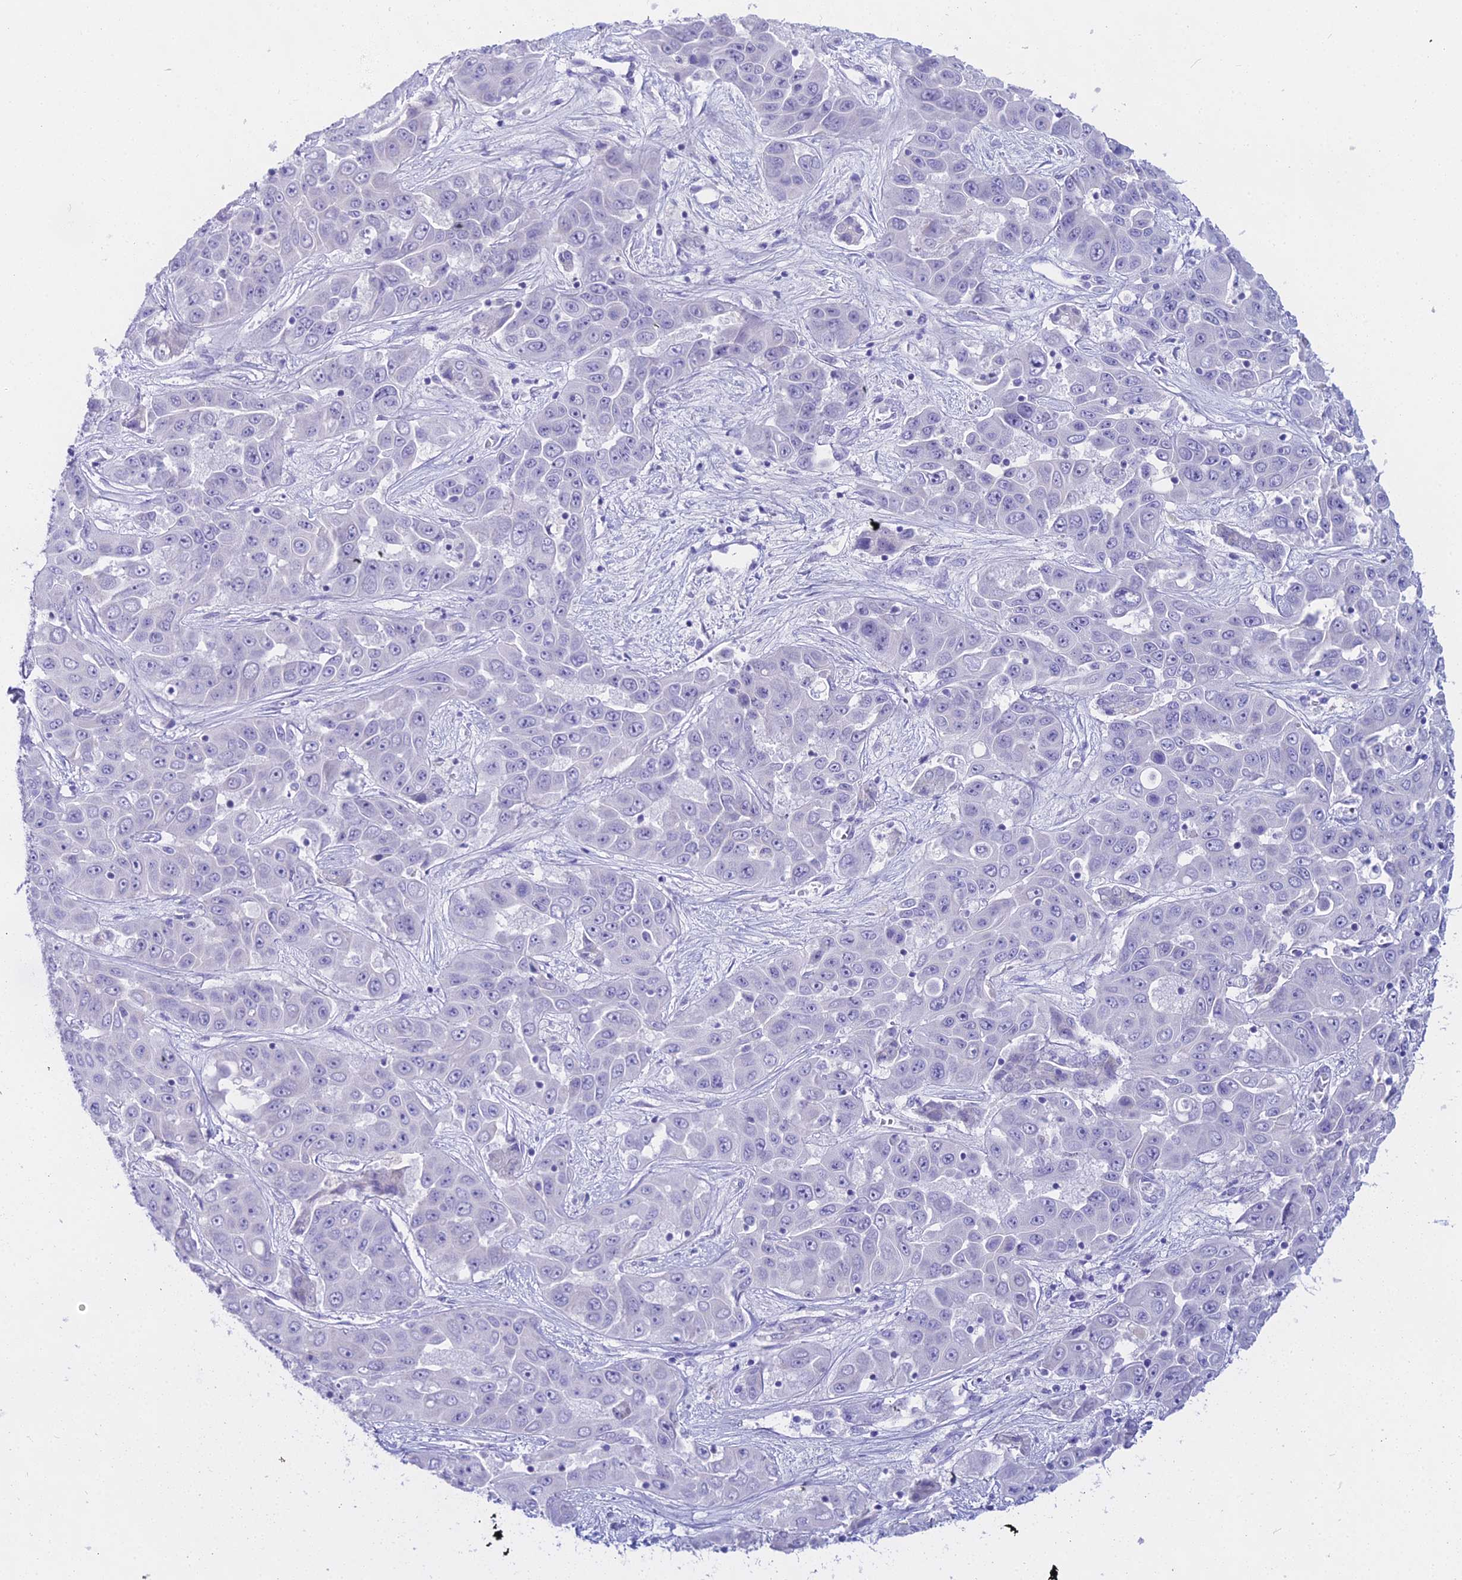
{"staining": {"intensity": "negative", "quantity": "none", "location": "none"}, "tissue": "liver cancer", "cell_type": "Tumor cells", "image_type": "cancer", "snomed": [{"axis": "morphology", "description": "Cholangiocarcinoma"}, {"axis": "topography", "description": "Liver"}], "caption": "There is no significant staining in tumor cells of cholangiocarcinoma (liver). (DAB (3,3'-diaminobenzidine) IHC, high magnification).", "gene": "CGB2", "patient": {"sex": "female", "age": 52}}